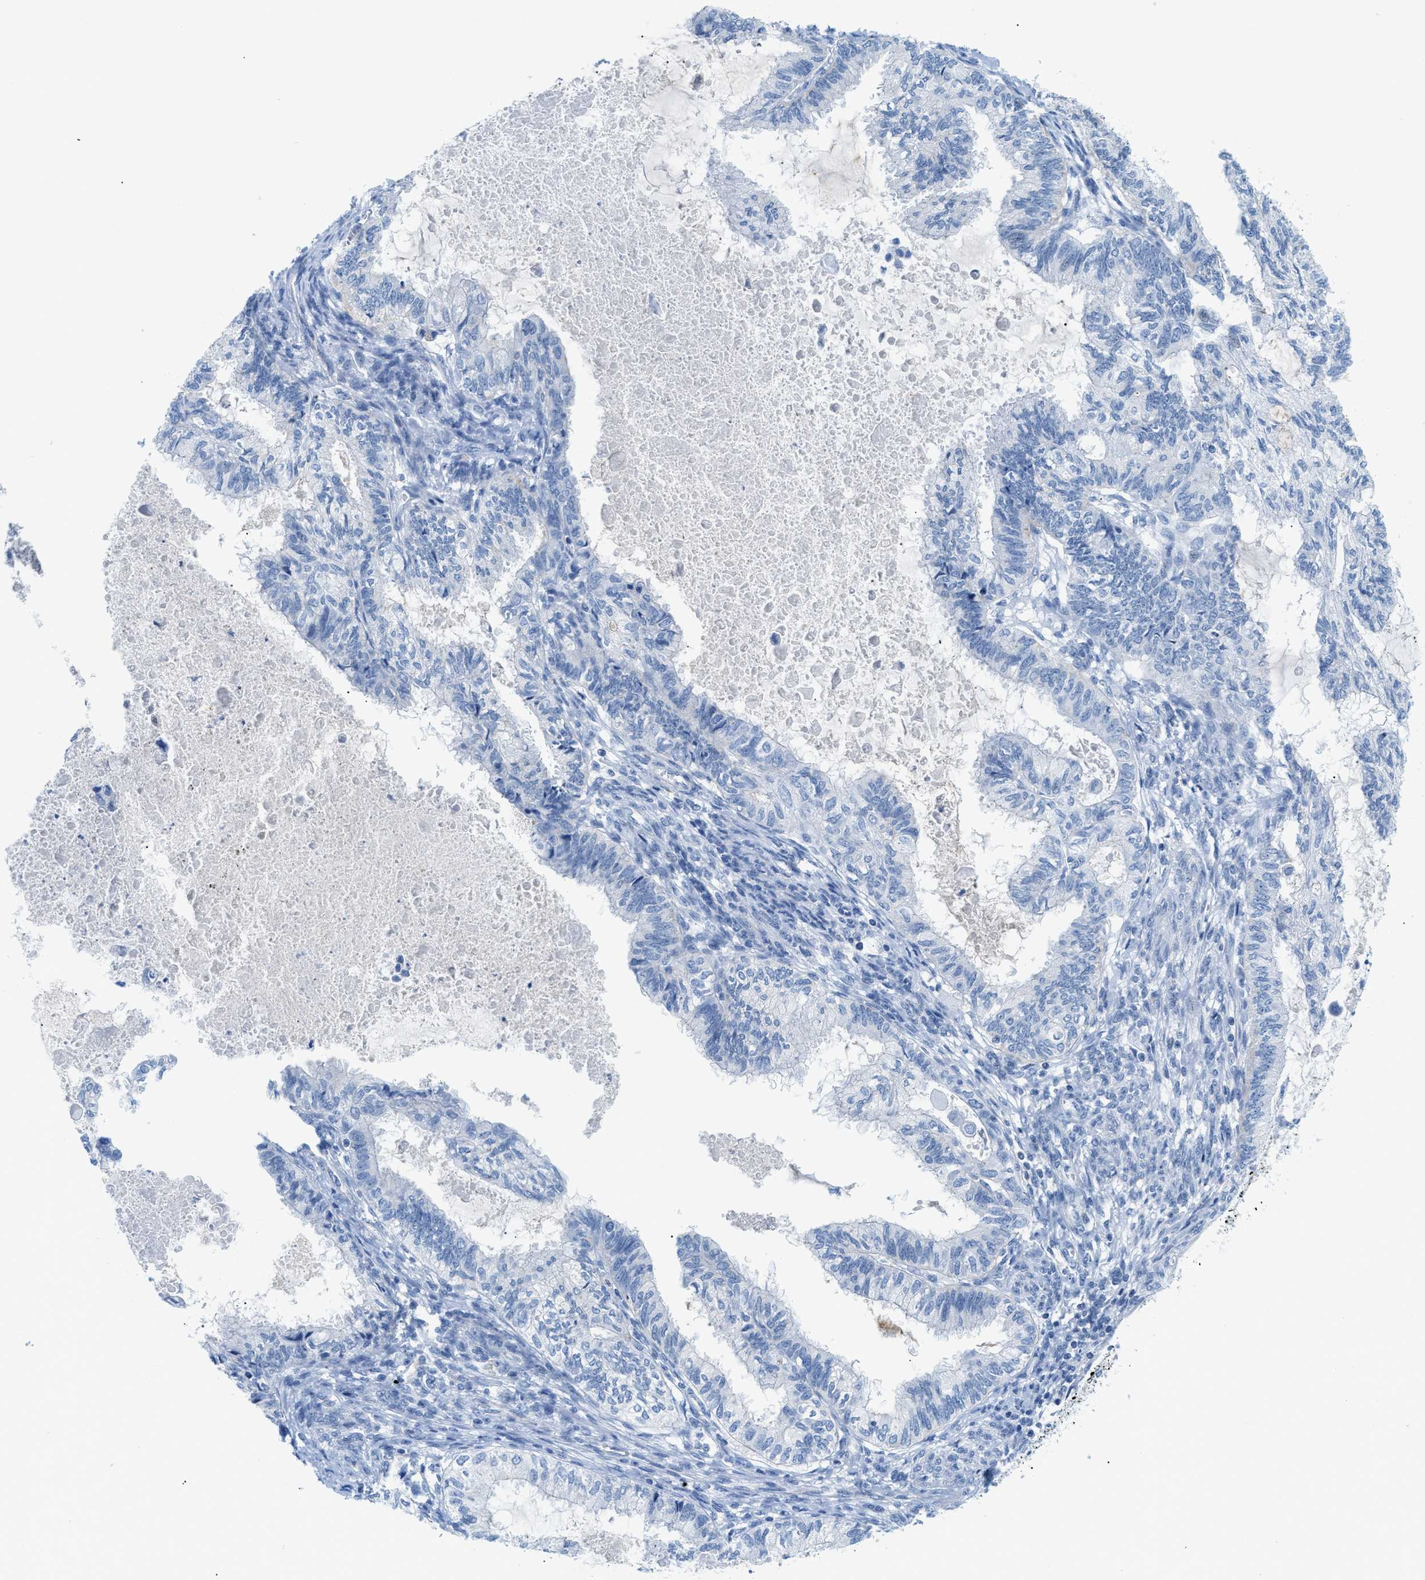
{"staining": {"intensity": "negative", "quantity": "none", "location": "none"}, "tissue": "cervical cancer", "cell_type": "Tumor cells", "image_type": "cancer", "snomed": [{"axis": "morphology", "description": "Normal tissue, NOS"}, {"axis": "morphology", "description": "Adenocarcinoma, NOS"}, {"axis": "topography", "description": "Cervix"}, {"axis": "topography", "description": "Endometrium"}], "caption": "DAB (3,3'-diaminobenzidine) immunohistochemical staining of human cervical cancer (adenocarcinoma) demonstrates no significant expression in tumor cells. (Brightfield microscopy of DAB (3,3'-diaminobenzidine) immunohistochemistry (IHC) at high magnification).", "gene": "FDCSP", "patient": {"sex": "female", "age": 86}}